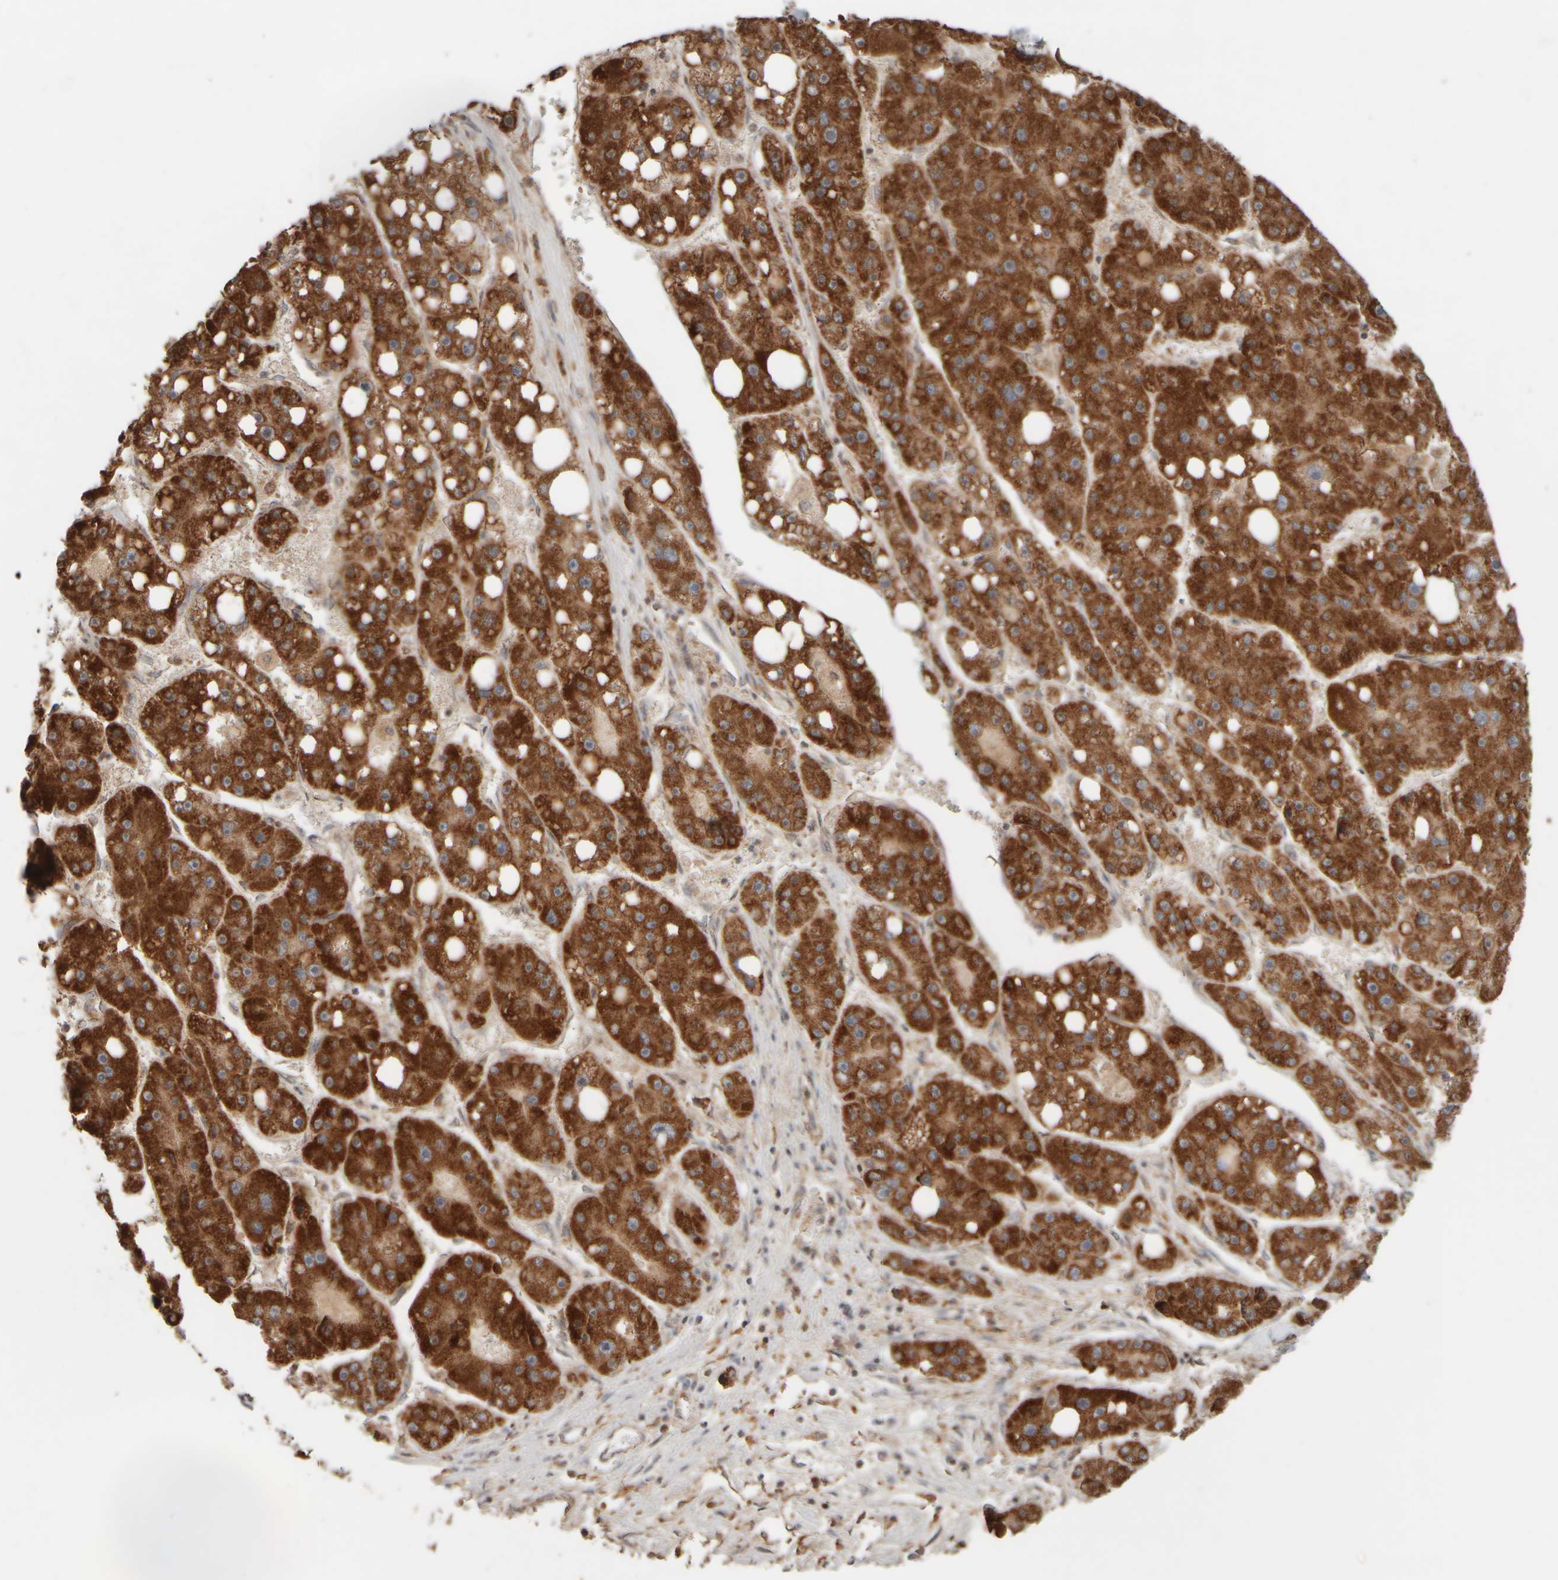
{"staining": {"intensity": "strong", "quantity": ">75%", "location": "cytoplasmic/membranous"}, "tissue": "liver cancer", "cell_type": "Tumor cells", "image_type": "cancer", "snomed": [{"axis": "morphology", "description": "Carcinoma, Hepatocellular, NOS"}, {"axis": "topography", "description": "Liver"}], "caption": "Immunohistochemistry (IHC) micrograph of neoplastic tissue: liver hepatocellular carcinoma stained using IHC demonstrates high levels of strong protein expression localized specifically in the cytoplasmic/membranous of tumor cells, appearing as a cytoplasmic/membranous brown color.", "gene": "EIF2B3", "patient": {"sex": "female", "age": 61}}